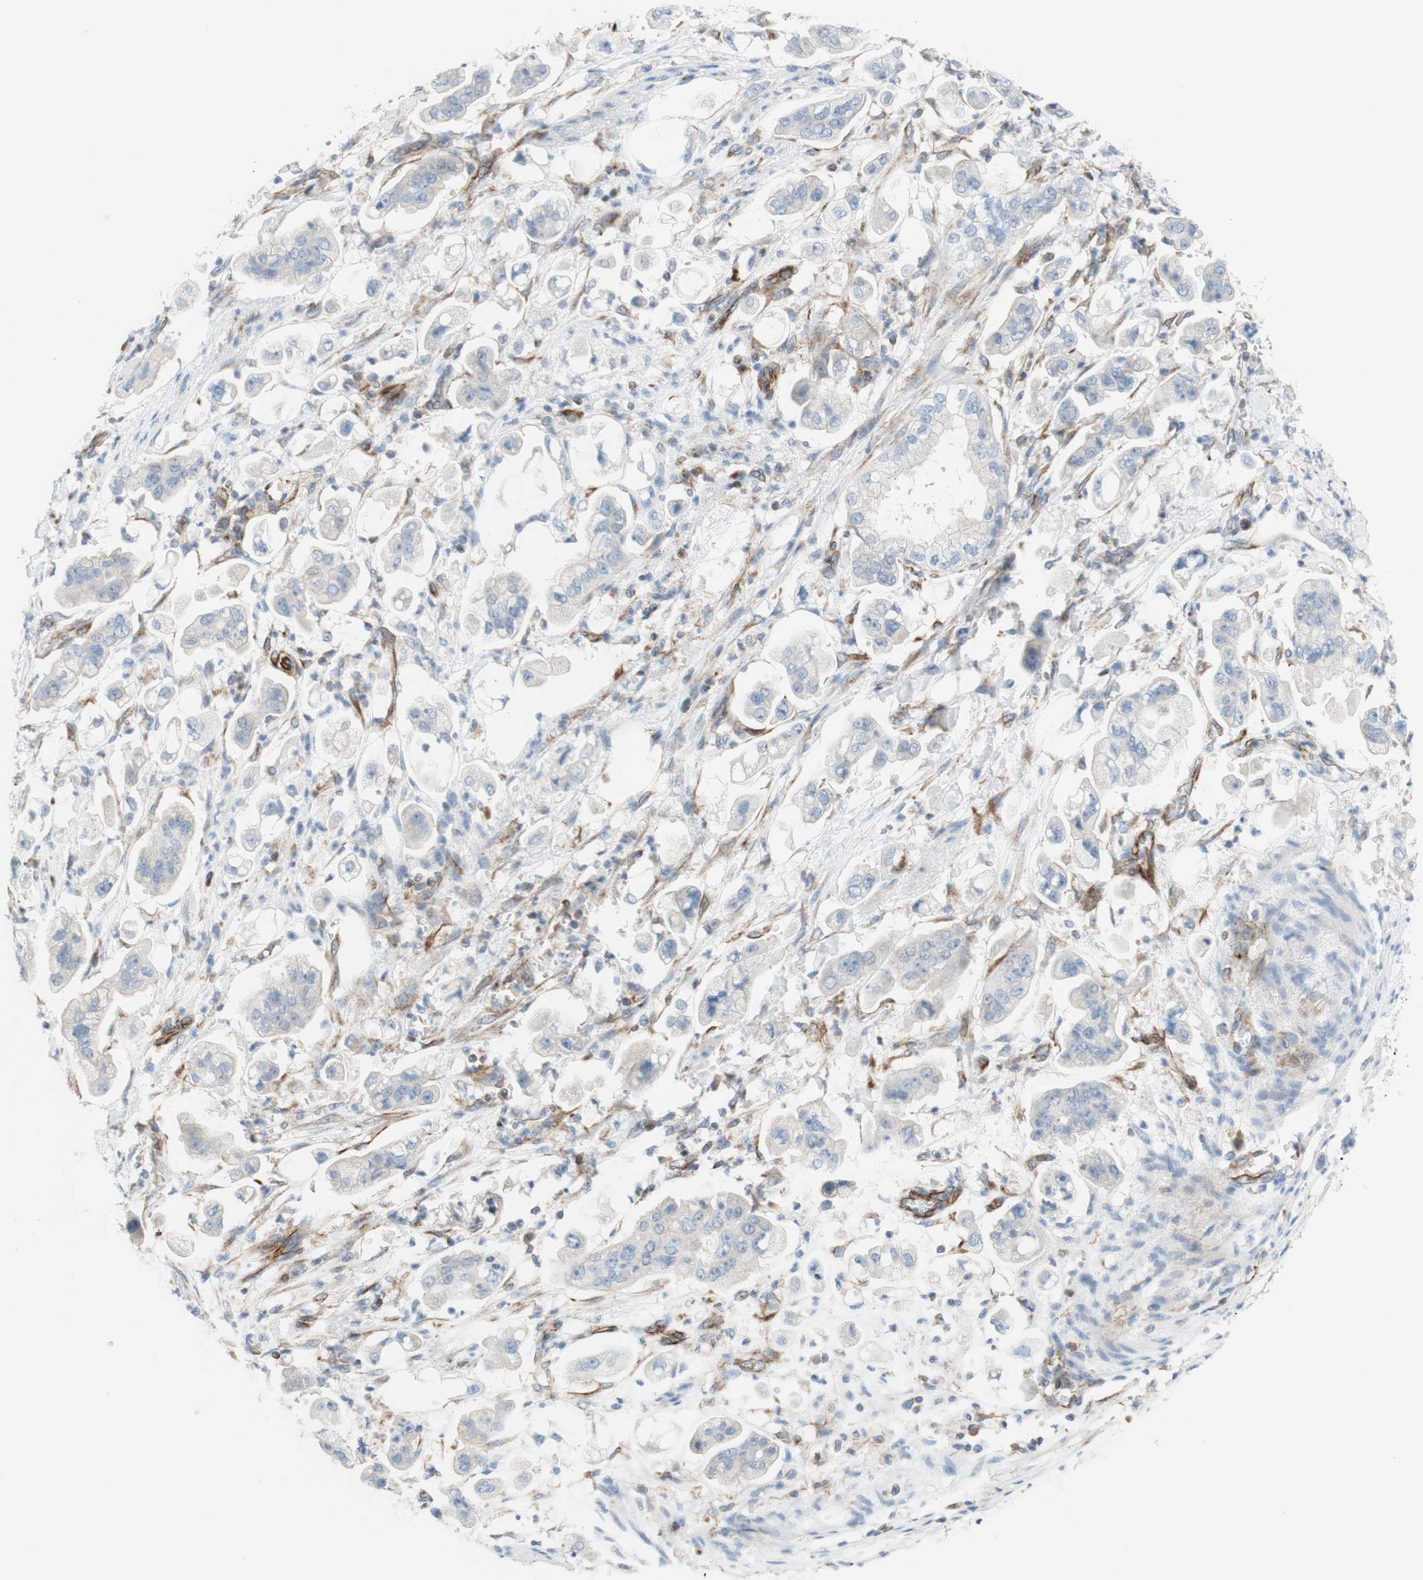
{"staining": {"intensity": "weak", "quantity": ">75%", "location": "cytoplasmic/membranous"}, "tissue": "stomach cancer", "cell_type": "Tumor cells", "image_type": "cancer", "snomed": [{"axis": "morphology", "description": "Adenocarcinoma, NOS"}, {"axis": "topography", "description": "Stomach"}], "caption": "Protein expression analysis of adenocarcinoma (stomach) displays weak cytoplasmic/membranous expression in approximately >75% of tumor cells.", "gene": "POU2AF1", "patient": {"sex": "male", "age": 62}}